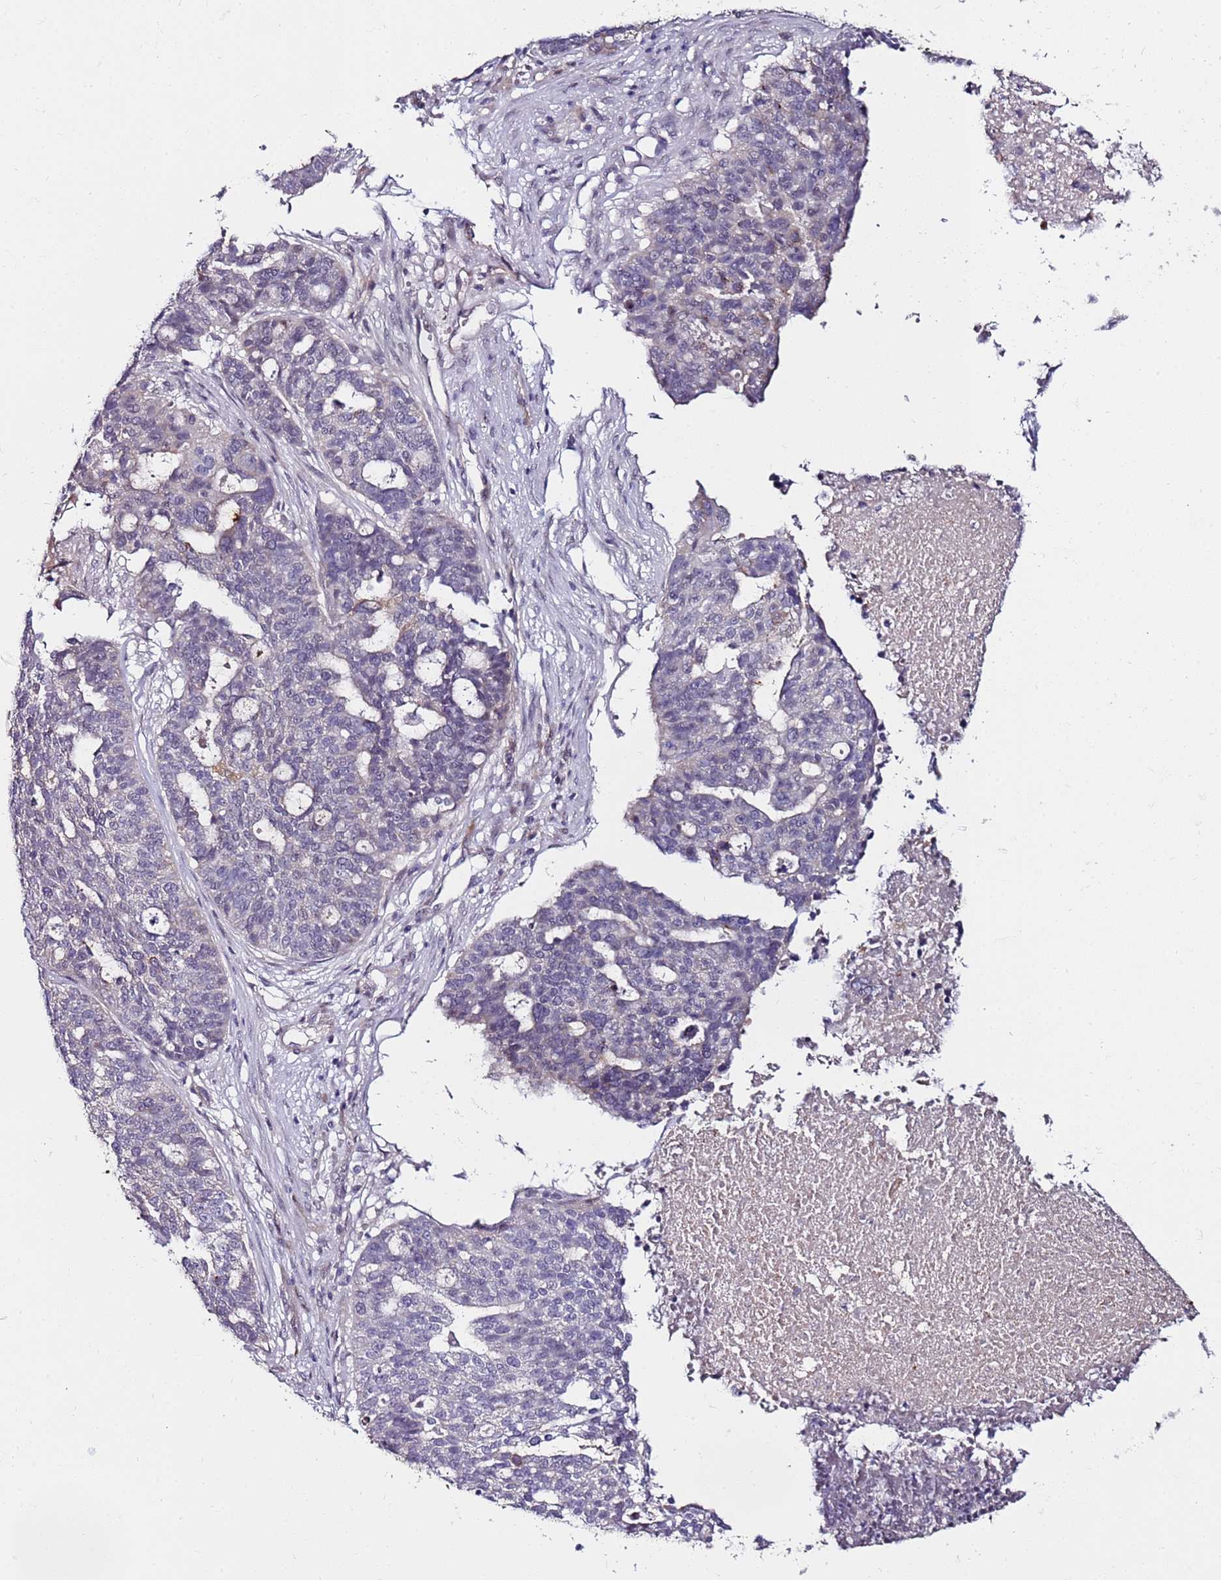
{"staining": {"intensity": "negative", "quantity": "none", "location": "none"}, "tissue": "ovarian cancer", "cell_type": "Tumor cells", "image_type": "cancer", "snomed": [{"axis": "morphology", "description": "Cystadenocarcinoma, serous, NOS"}, {"axis": "topography", "description": "Ovary"}], "caption": "Immunohistochemical staining of human ovarian serous cystadenocarcinoma demonstrates no significant staining in tumor cells.", "gene": "DUSP28", "patient": {"sex": "female", "age": 59}}